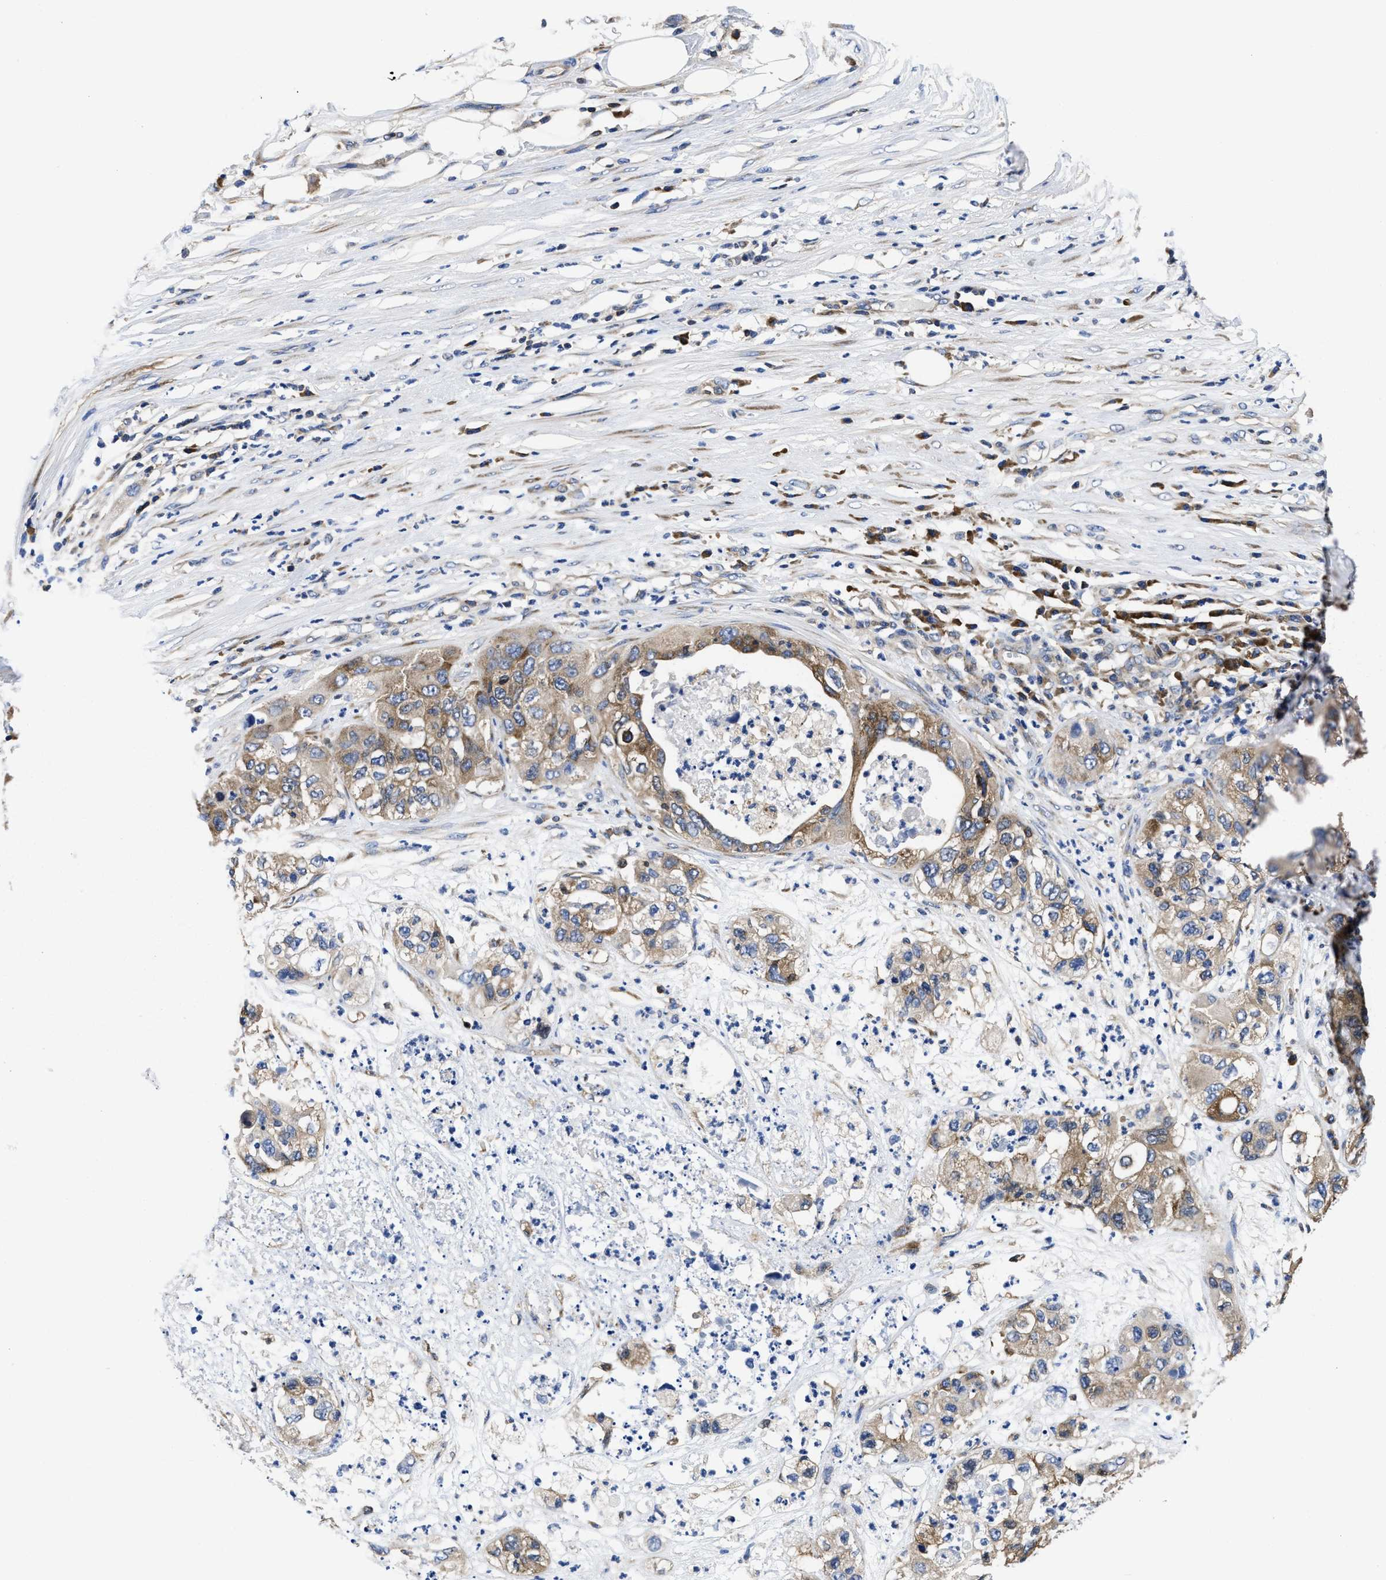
{"staining": {"intensity": "moderate", "quantity": "25%-75%", "location": "cytoplasmic/membranous"}, "tissue": "pancreatic cancer", "cell_type": "Tumor cells", "image_type": "cancer", "snomed": [{"axis": "morphology", "description": "Adenocarcinoma, NOS"}, {"axis": "topography", "description": "Pancreas"}], "caption": "Tumor cells demonstrate moderate cytoplasmic/membranous expression in about 25%-75% of cells in pancreatic cancer (adenocarcinoma).", "gene": "YARS1", "patient": {"sex": "female", "age": 78}}